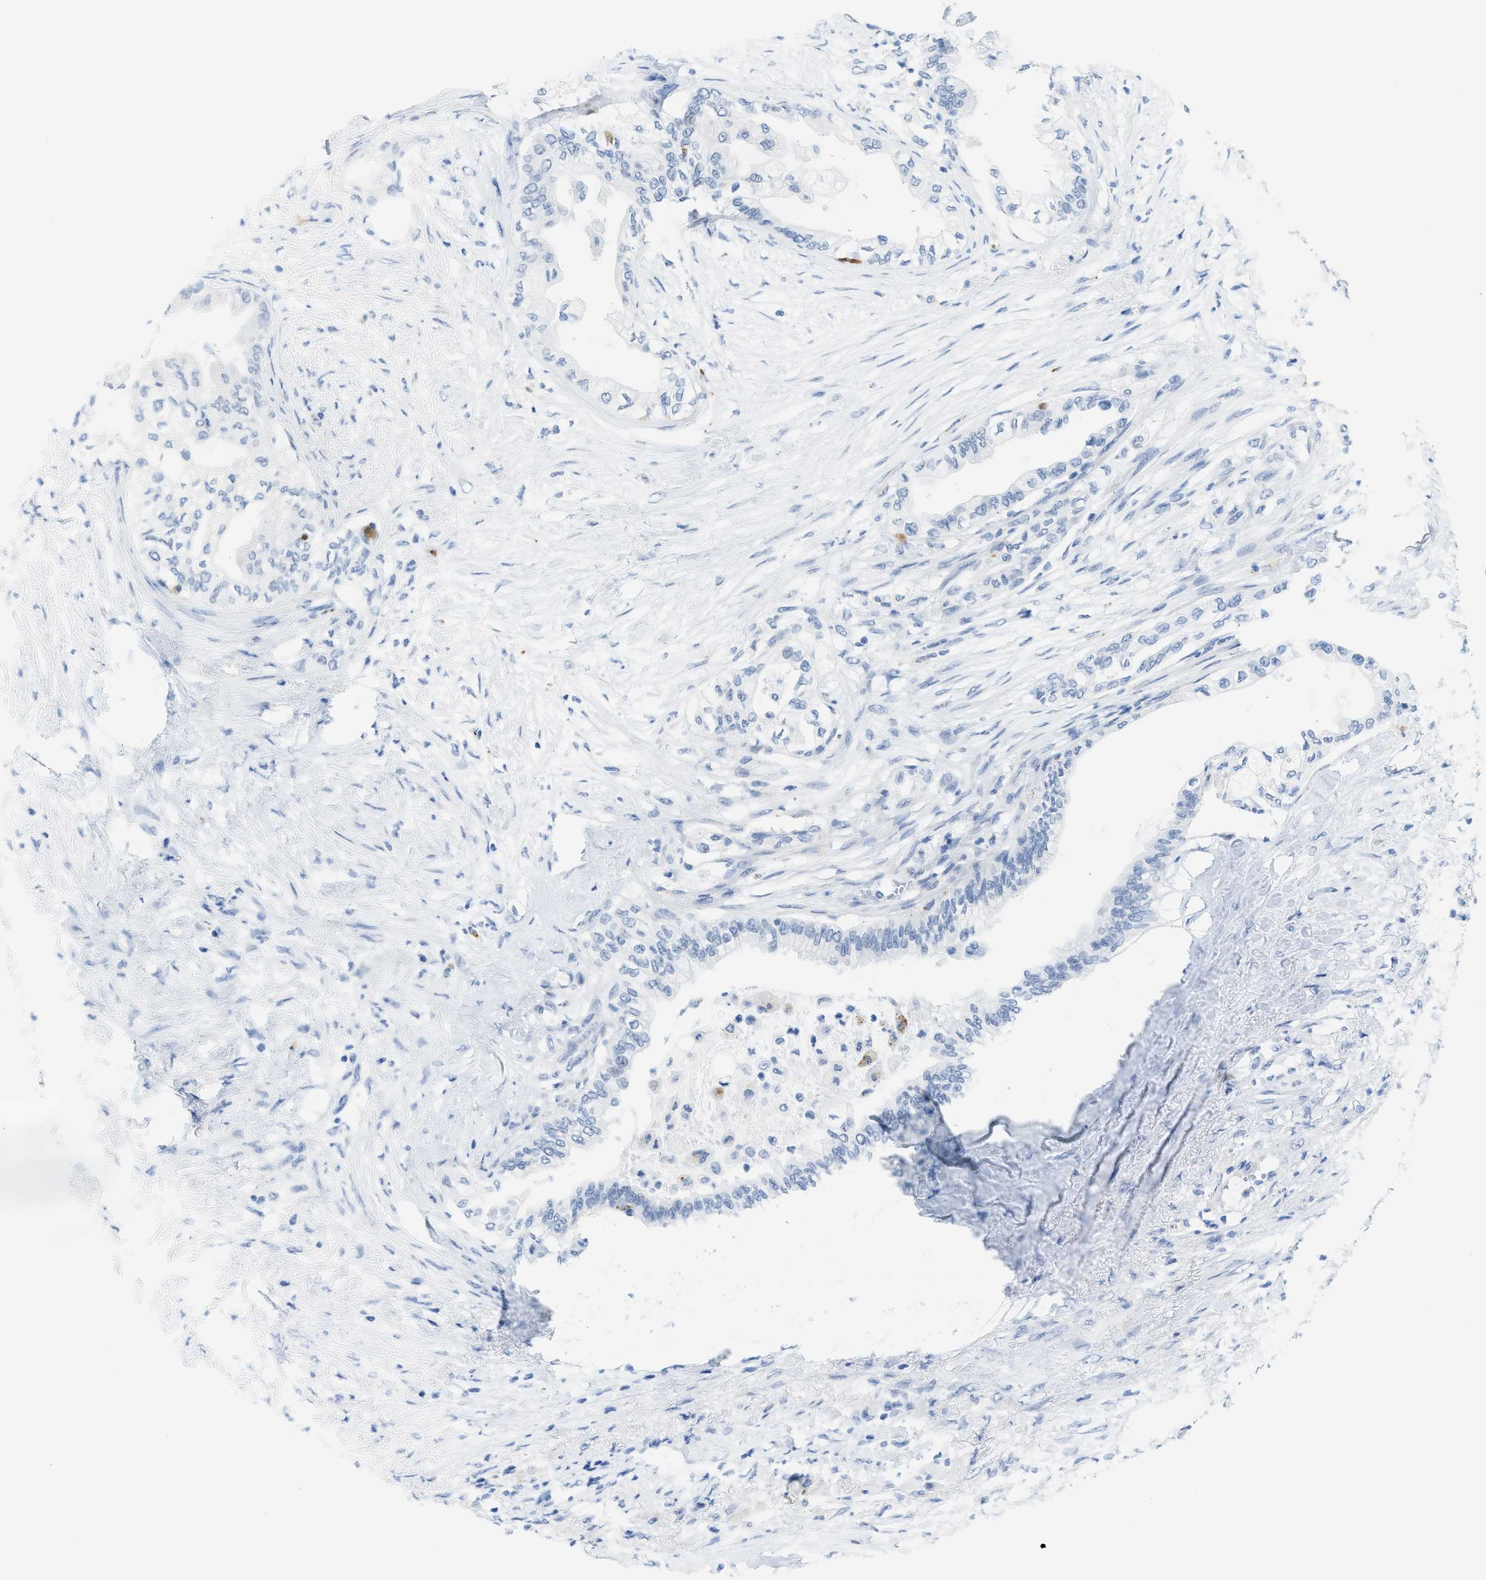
{"staining": {"intensity": "negative", "quantity": "none", "location": "none"}, "tissue": "pancreatic cancer", "cell_type": "Tumor cells", "image_type": "cancer", "snomed": [{"axis": "morphology", "description": "Normal tissue, NOS"}, {"axis": "morphology", "description": "Adenocarcinoma, NOS"}, {"axis": "topography", "description": "Pancreas"}, {"axis": "topography", "description": "Duodenum"}], "caption": "The histopathology image demonstrates no significant expression in tumor cells of pancreatic cancer (adenocarcinoma). (DAB IHC visualized using brightfield microscopy, high magnification).", "gene": "WDR4", "patient": {"sex": "female", "age": 60}}